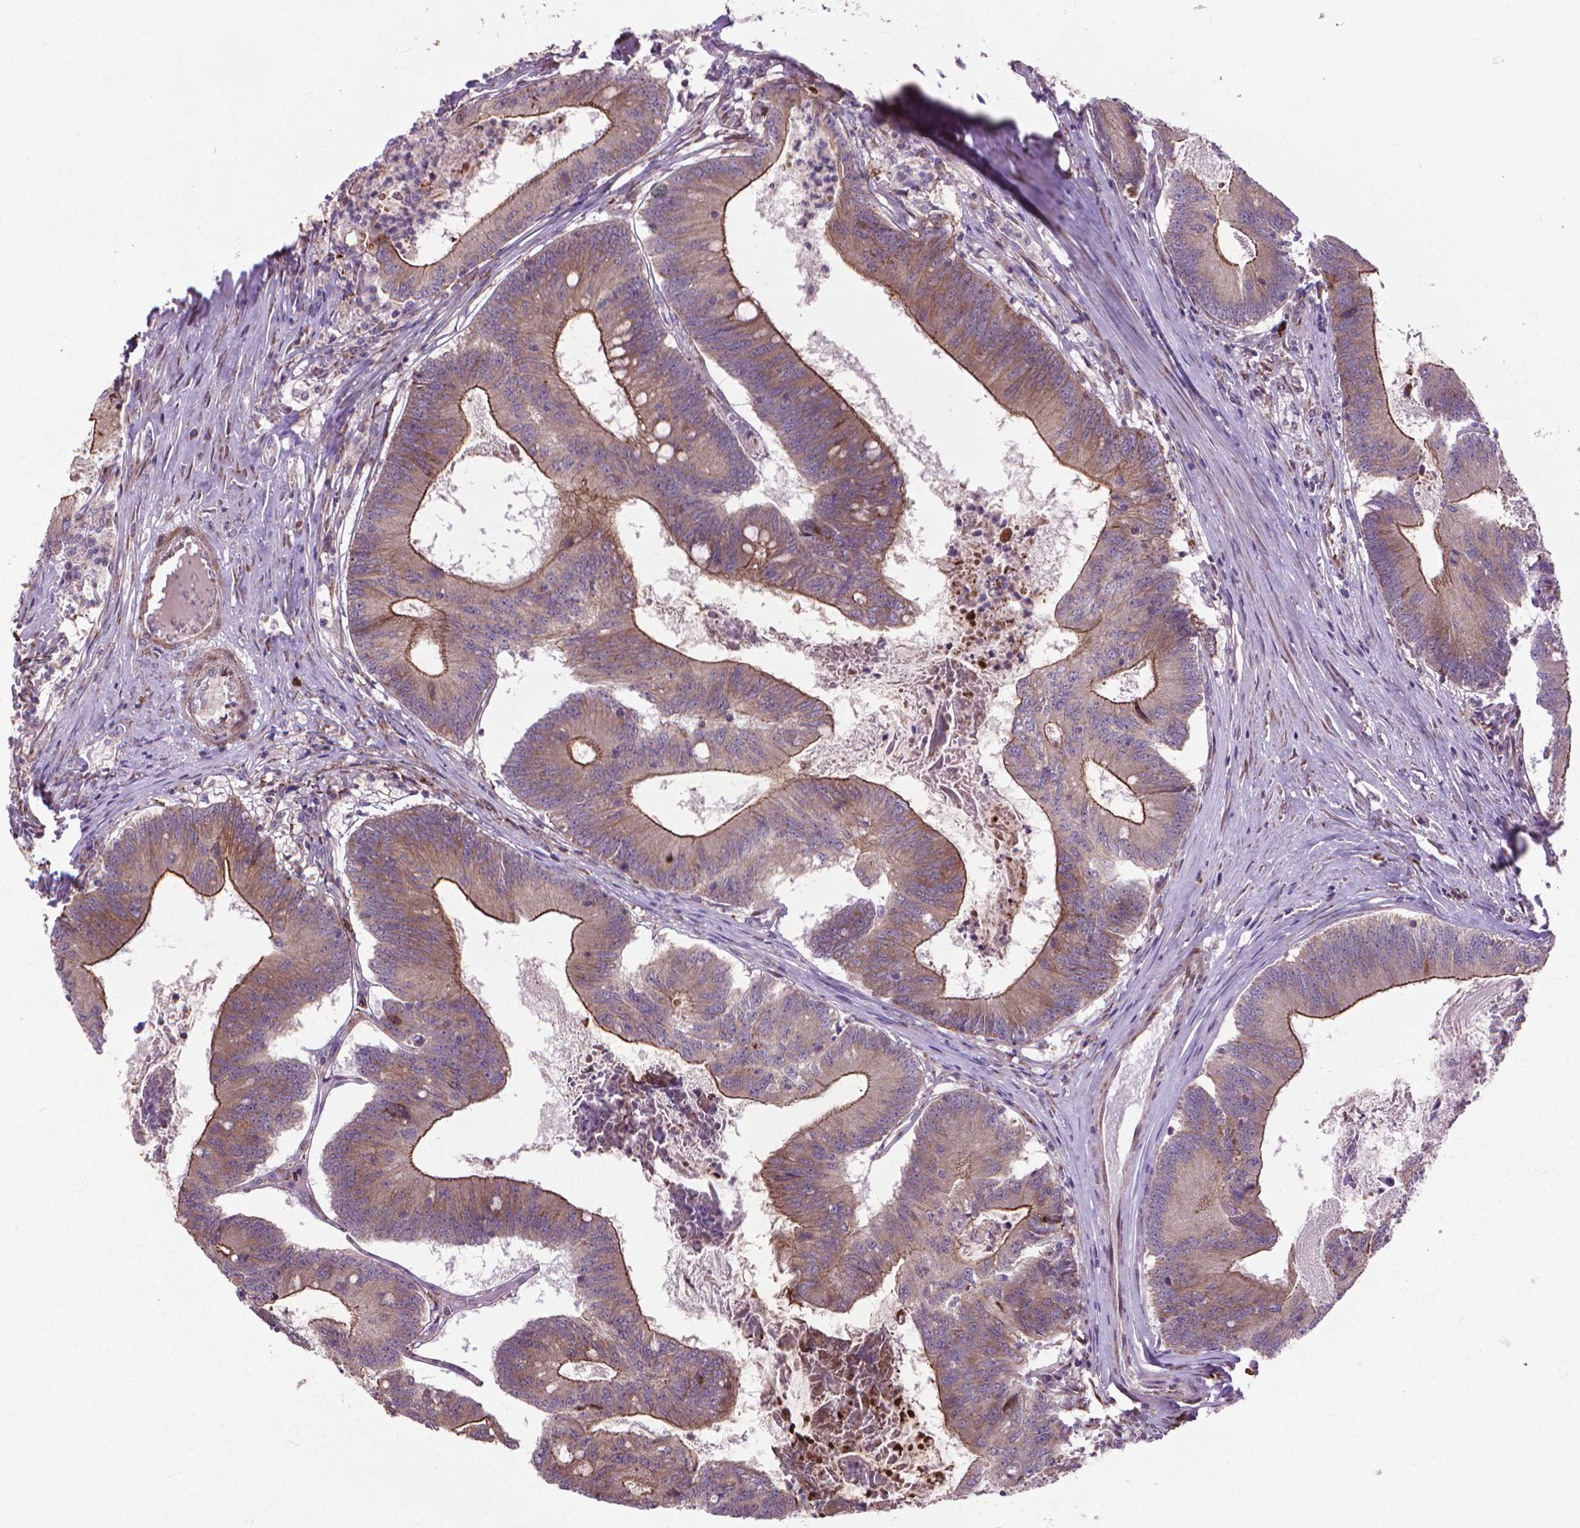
{"staining": {"intensity": "moderate", "quantity": ">75%", "location": "cytoplasmic/membranous"}, "tissue": "colorectal cancer", "cell_type": "Tumor cells", "image_type": "cancer", "snomed": [{"axis": "morphology", "description": "Adenocarcinoma, NOS"}, {"axis": "topography", "description": "Colon"}], "caption": "Colorectal cancer (adenocarcinoma) stained with a brown dye demonstrates moderate cytoplasmic/membranous positive positivity in approximately >75% of tumor cells.", "gene": "MYH14", "patient": {"sex": "female", "age": 70}}